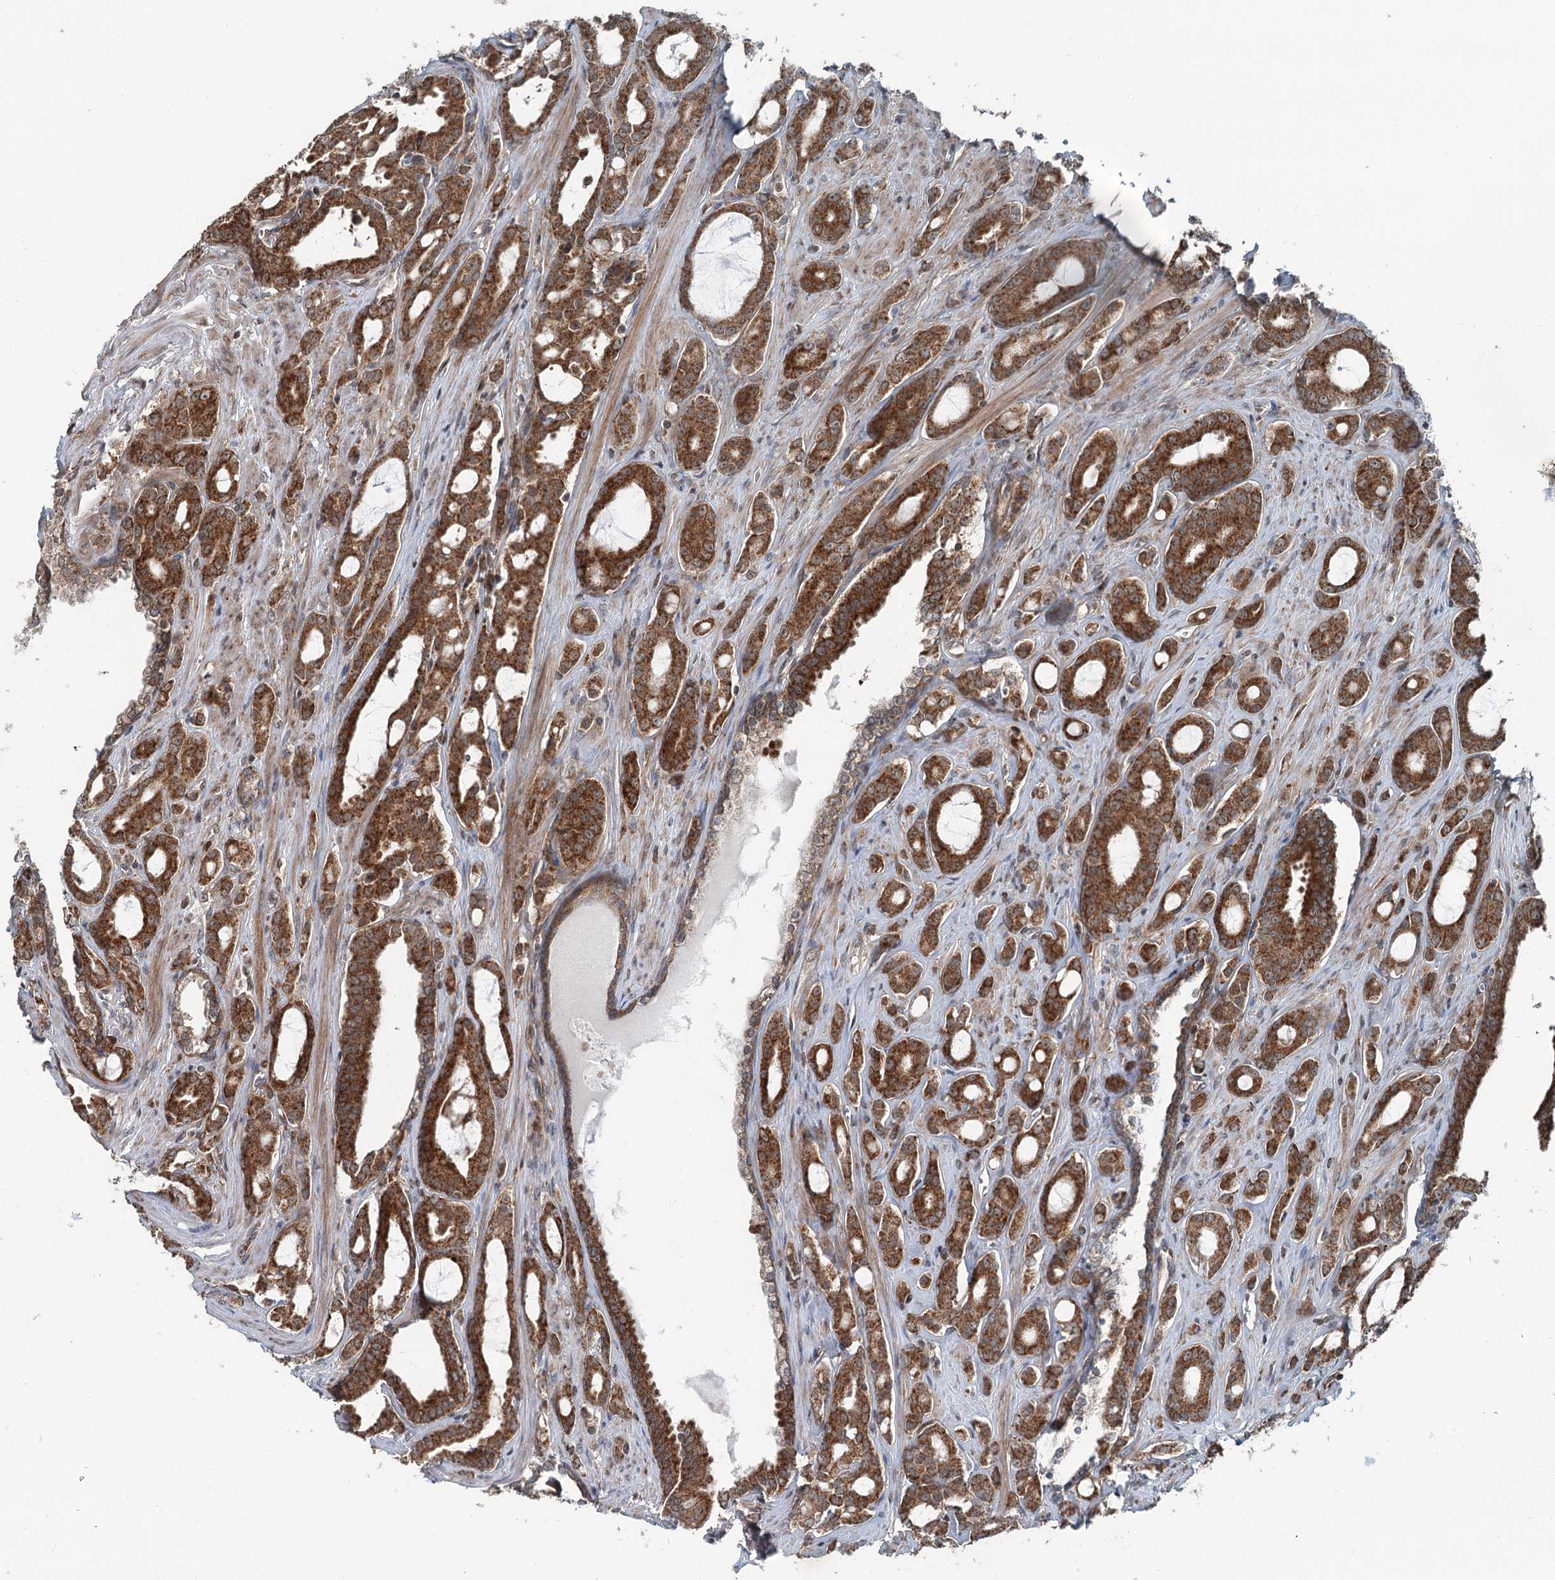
{"staining": {"intensity": "moderate", "quantity": ">75%", "location": "cytoplasmic/membranous"}, "tissue": "prostate cancer", "cell_type": "Tumor cells", "image_type": "cancer", "snomed": [{"axis": "morphology", "description": "Adenocarcinoma, High grade"}, {"axis": "topography", "description": "Prostate"}], "caption": "IHC micrograph of neoplastic tissue: human adenocarcinoma (high-grade) (prostate) stained using IHC displays medium levels of moderate protein expression localized specifically in the cytoplasmic/membranous of tumor cells, appearing as a cytoplasmic/membranous brown color.", "gene": "WAPL", "patient": {"sex": "male", "age": 72}}